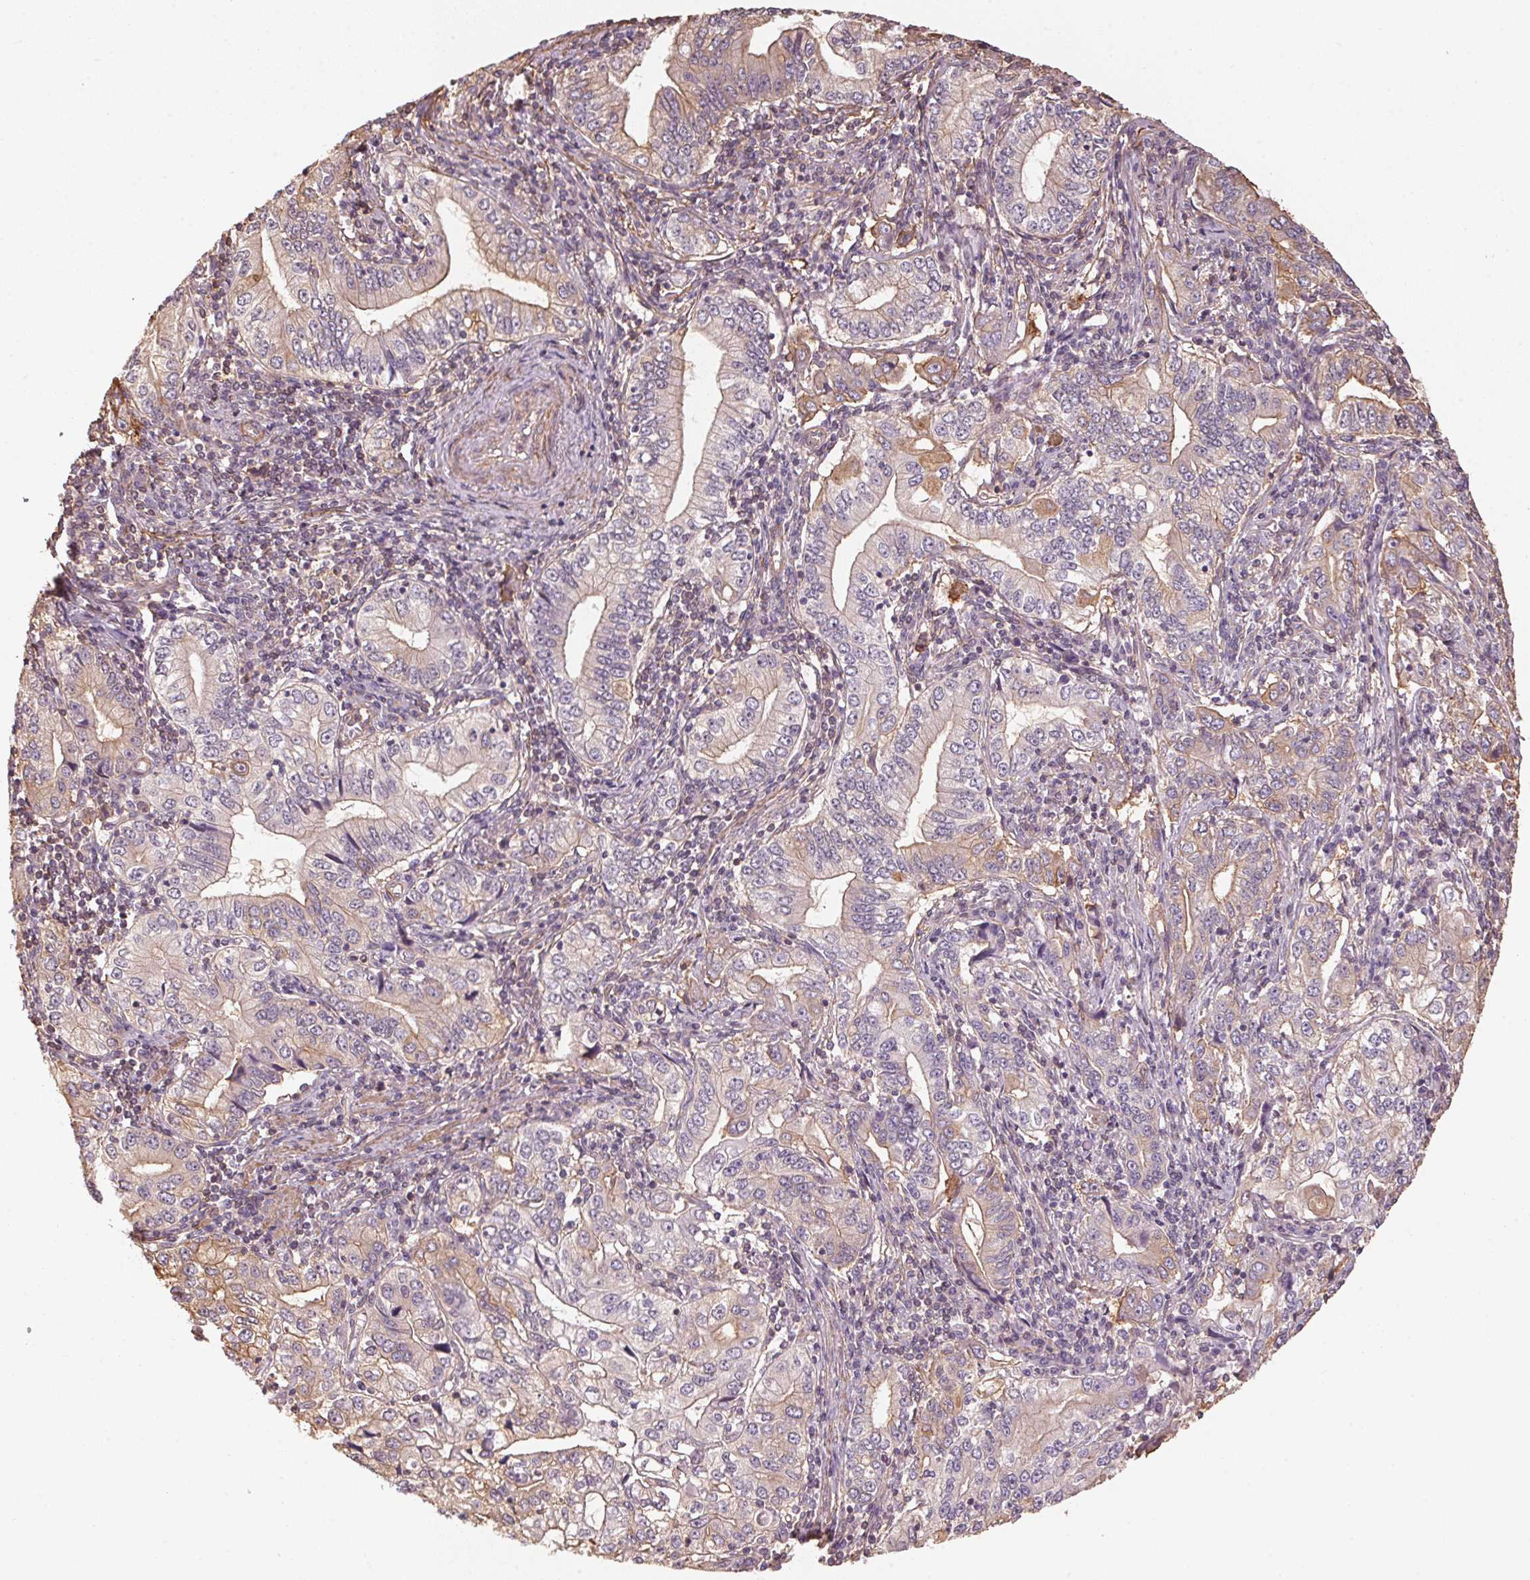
{"staining": {"intensity": "weak", "quantity": "<25%", "location": "cytoplasmic/membranous"}, "tissue": "stomach cancer", "cell_type": "Tumor cells", "image_type": "cancer", "snomed": [{"axis": "morphology", "description": "Adenocarcinoma, NOS"}, {"axis": "topography", "description": "Stomach, lower"}], "caption": "IHC of stomach cancer shows no staining in tumor cells. Nuclei are stained in blue.", "gene": "QDPR", "patient": {"sex": "female", "age": 72}}